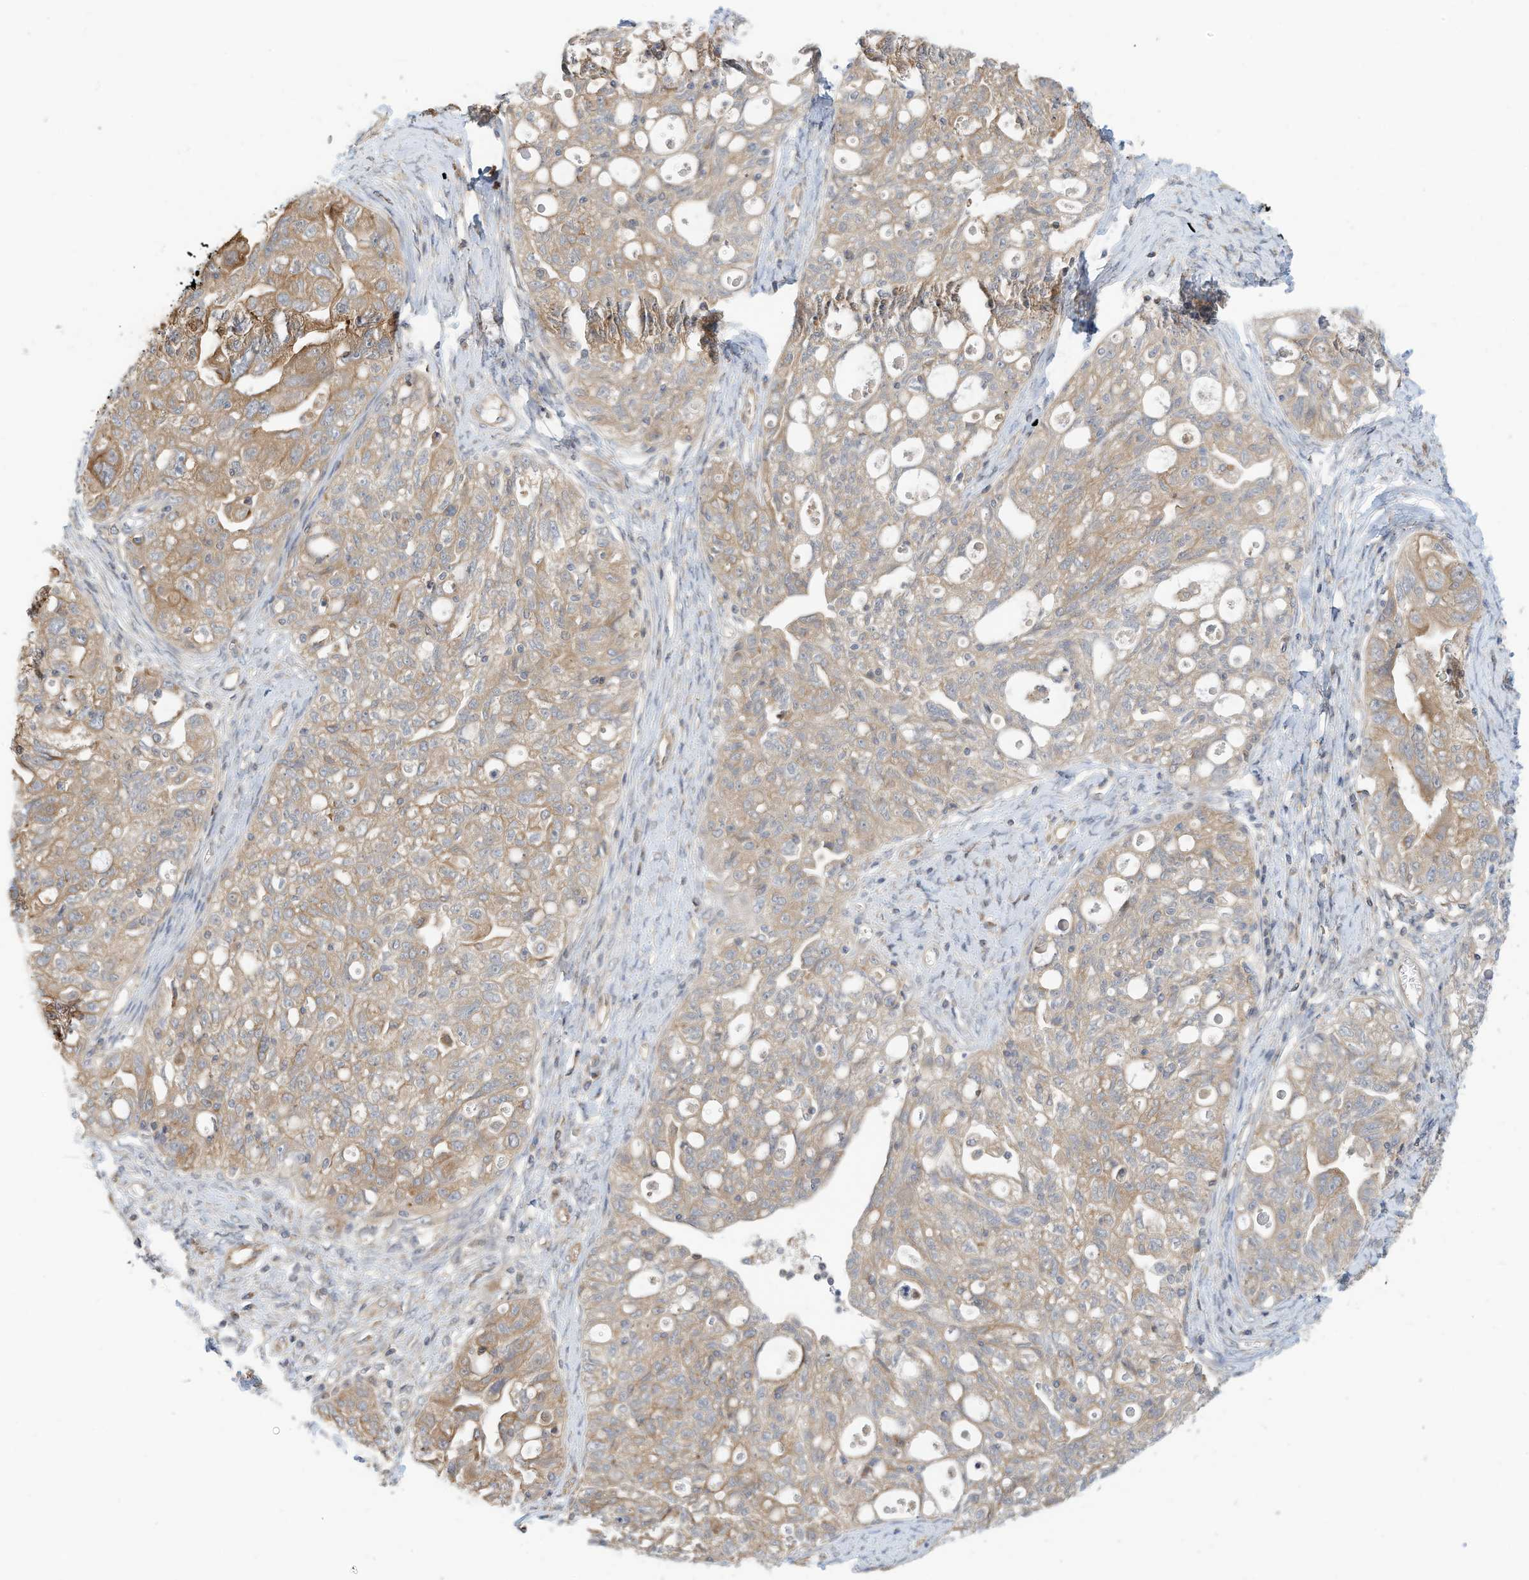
{"staining": {"intensity": "weak", "quantity": ">75%", "location": "cytoplasmic/membranous"}, "tissue": "ovarian cancer", "cell_type": "Tumor cells", "image_type": "cancer", "snomed": [{"axis": "morphology", "description": "Carcinoma, NOS"}, {"axis": "morphology", "description": "Cystadenocarcinoma, serous, NOS"}, {"axis": "topography", "description": "Ovary"}], "caption": "Human ovarian cancer (serous cystadenocarcinoma) stained for a protein (brown) reveals weak cytoplasmic/membranous positive positivity in about >75% of tumor cells.", "gene": "OFD1", "patient": {"sex": "female", "age": 69}}